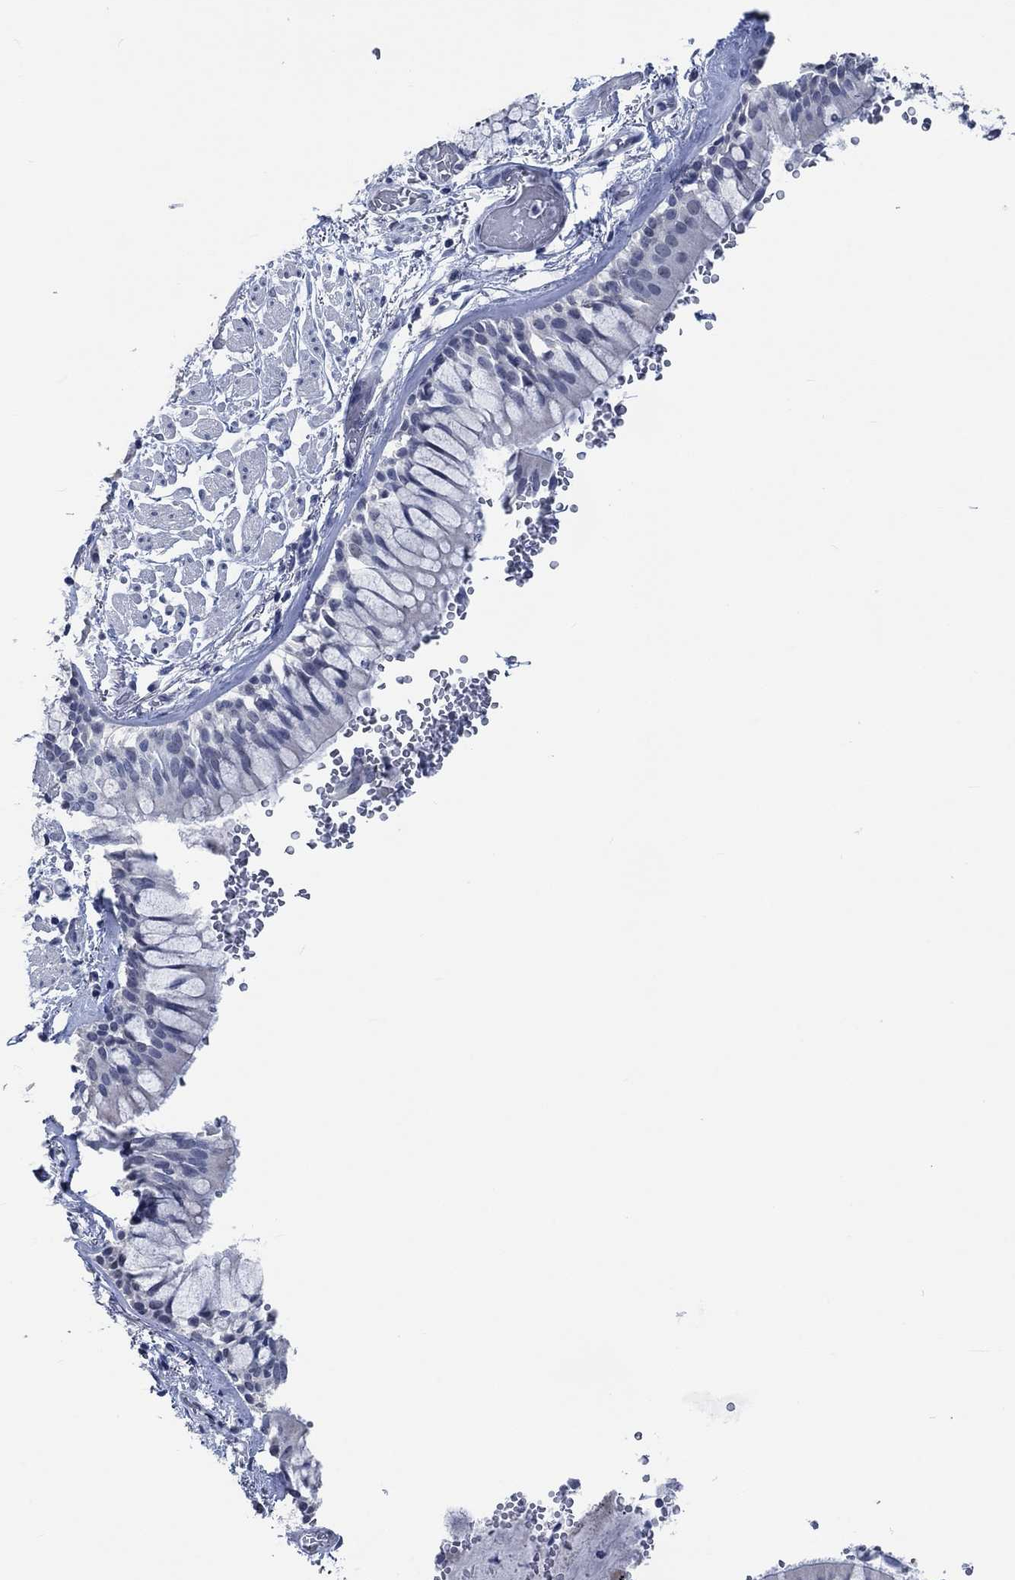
{"staining": {"intensity": "negative", "quantity": "none", "location": "none"}, "tissue": "bronchus", "cell_type": "Respiratory epithelial cells", "image_type": "normal", "snomed": [{"axis": "morphology", "description": "Normal tissue, NOS"}, {"axis": "topography", "description": "Bronchus"}, {"axis": "topography", "description": "Lung"}], "caption": "Immunohistochemistry (IHC) photomicrograph of benign bronchus: human bronchus stained with DAB (3,3'-diaminobenzidine) shows no significant protein positivity in respiratory epithelial cells. (DAB immunohistochemistry visualized using brightfield microscopy, high magnification).", "gene": "OBSCN", "patient": {"sex": "female", "age": 57}}